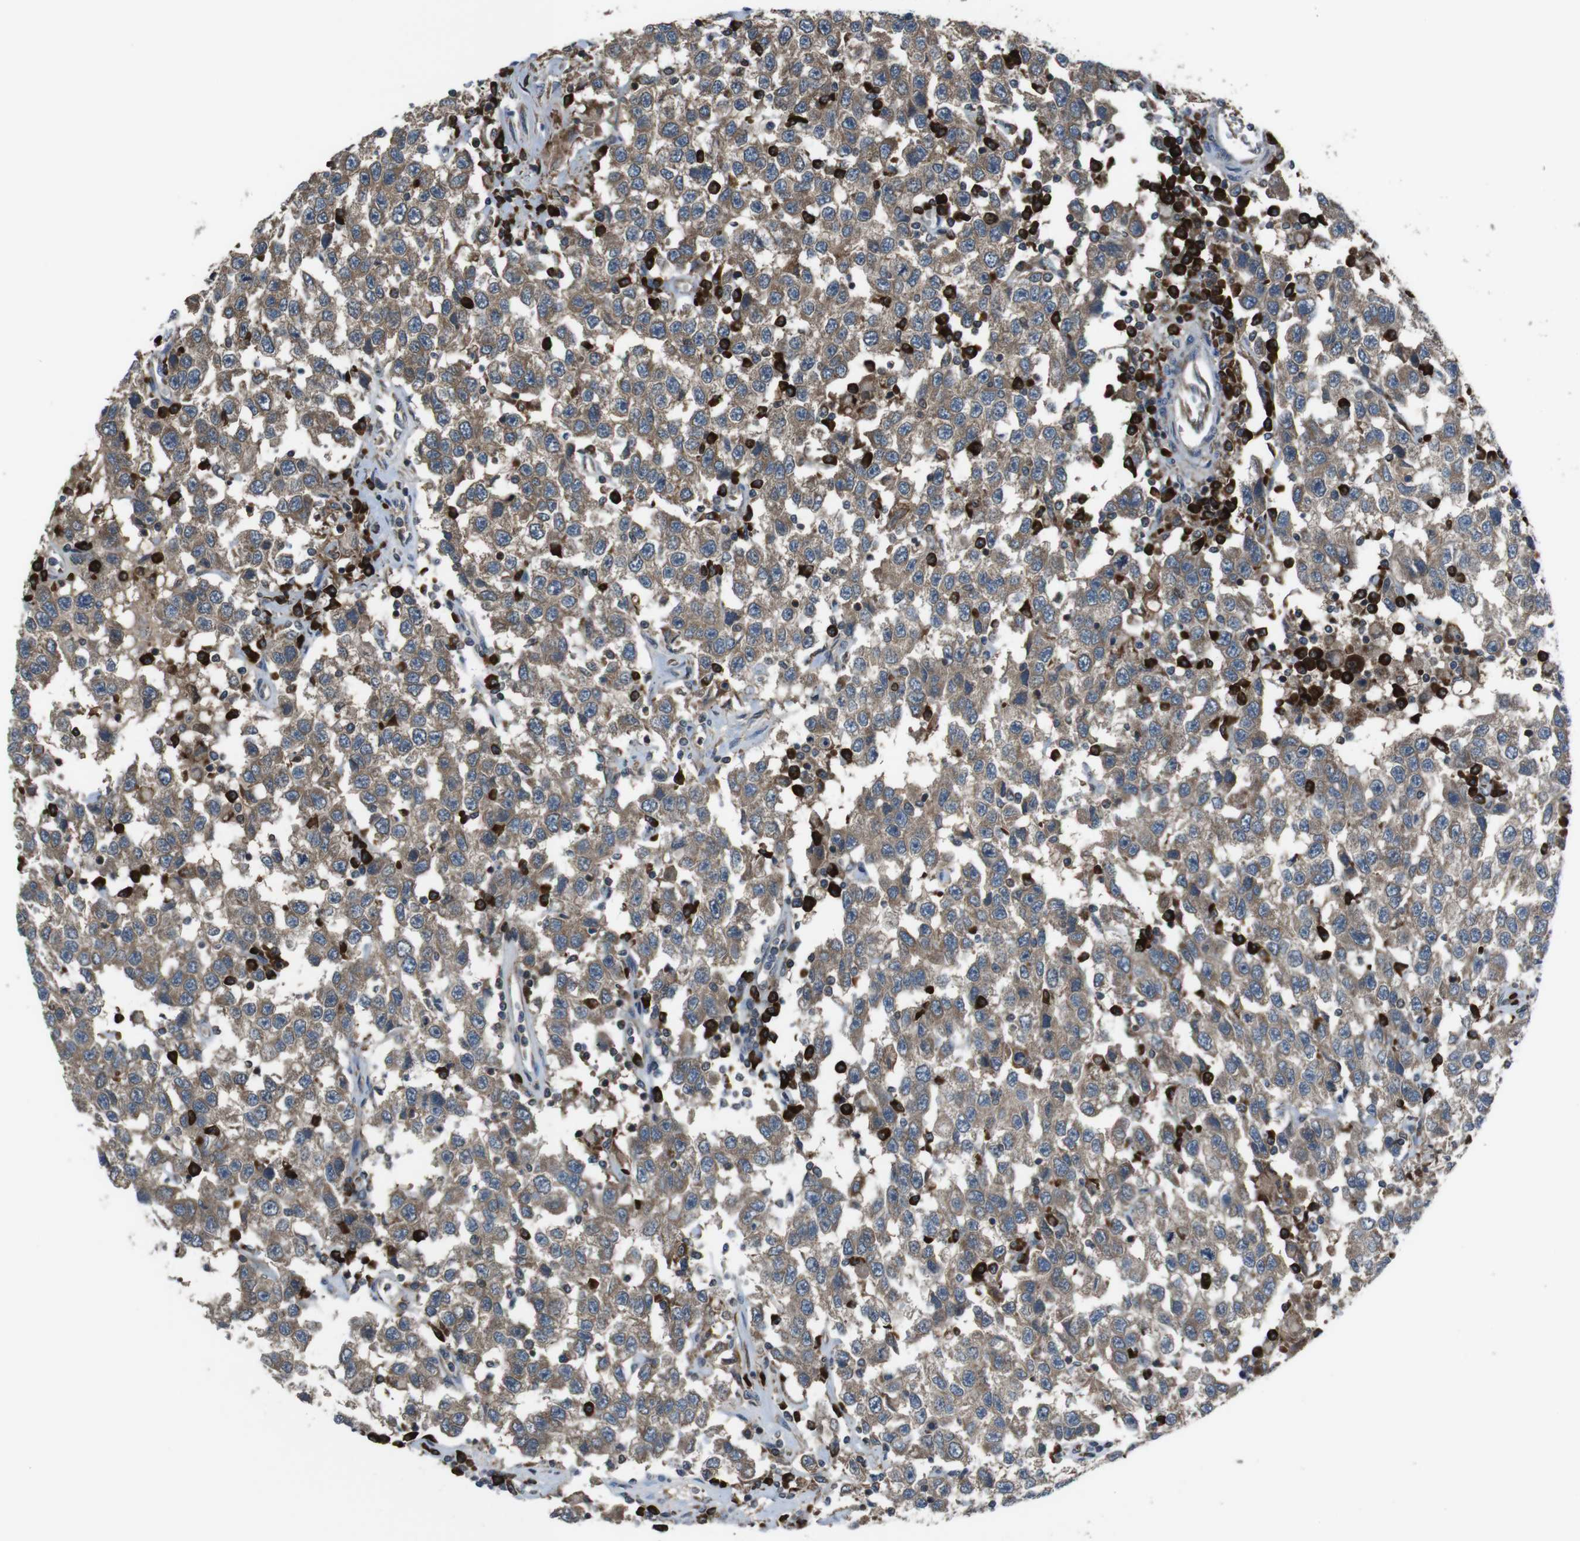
{"staining": {"intensity": "moderate", "quantity": ">75%", "location": "cytoplasmic/membranous"}, "tissue": "testis cancer", "cell_type": "Tumor cells", "image_type": "cancer", "snomed": [{"axis": "morphology", "description": "Seminoma, NOS"}, {"axis": "topography", "description": "Testis"}], "caption": "Tumor cells exhibit medium levels of moderate cytoplasmic/membranous expression in about >75% of cells in human testis cancer. (DAB = brown stain, brightfield microscopy at high magnification).", "gene": "SSR3", "patient": {"sex": "male", "age": 41}}